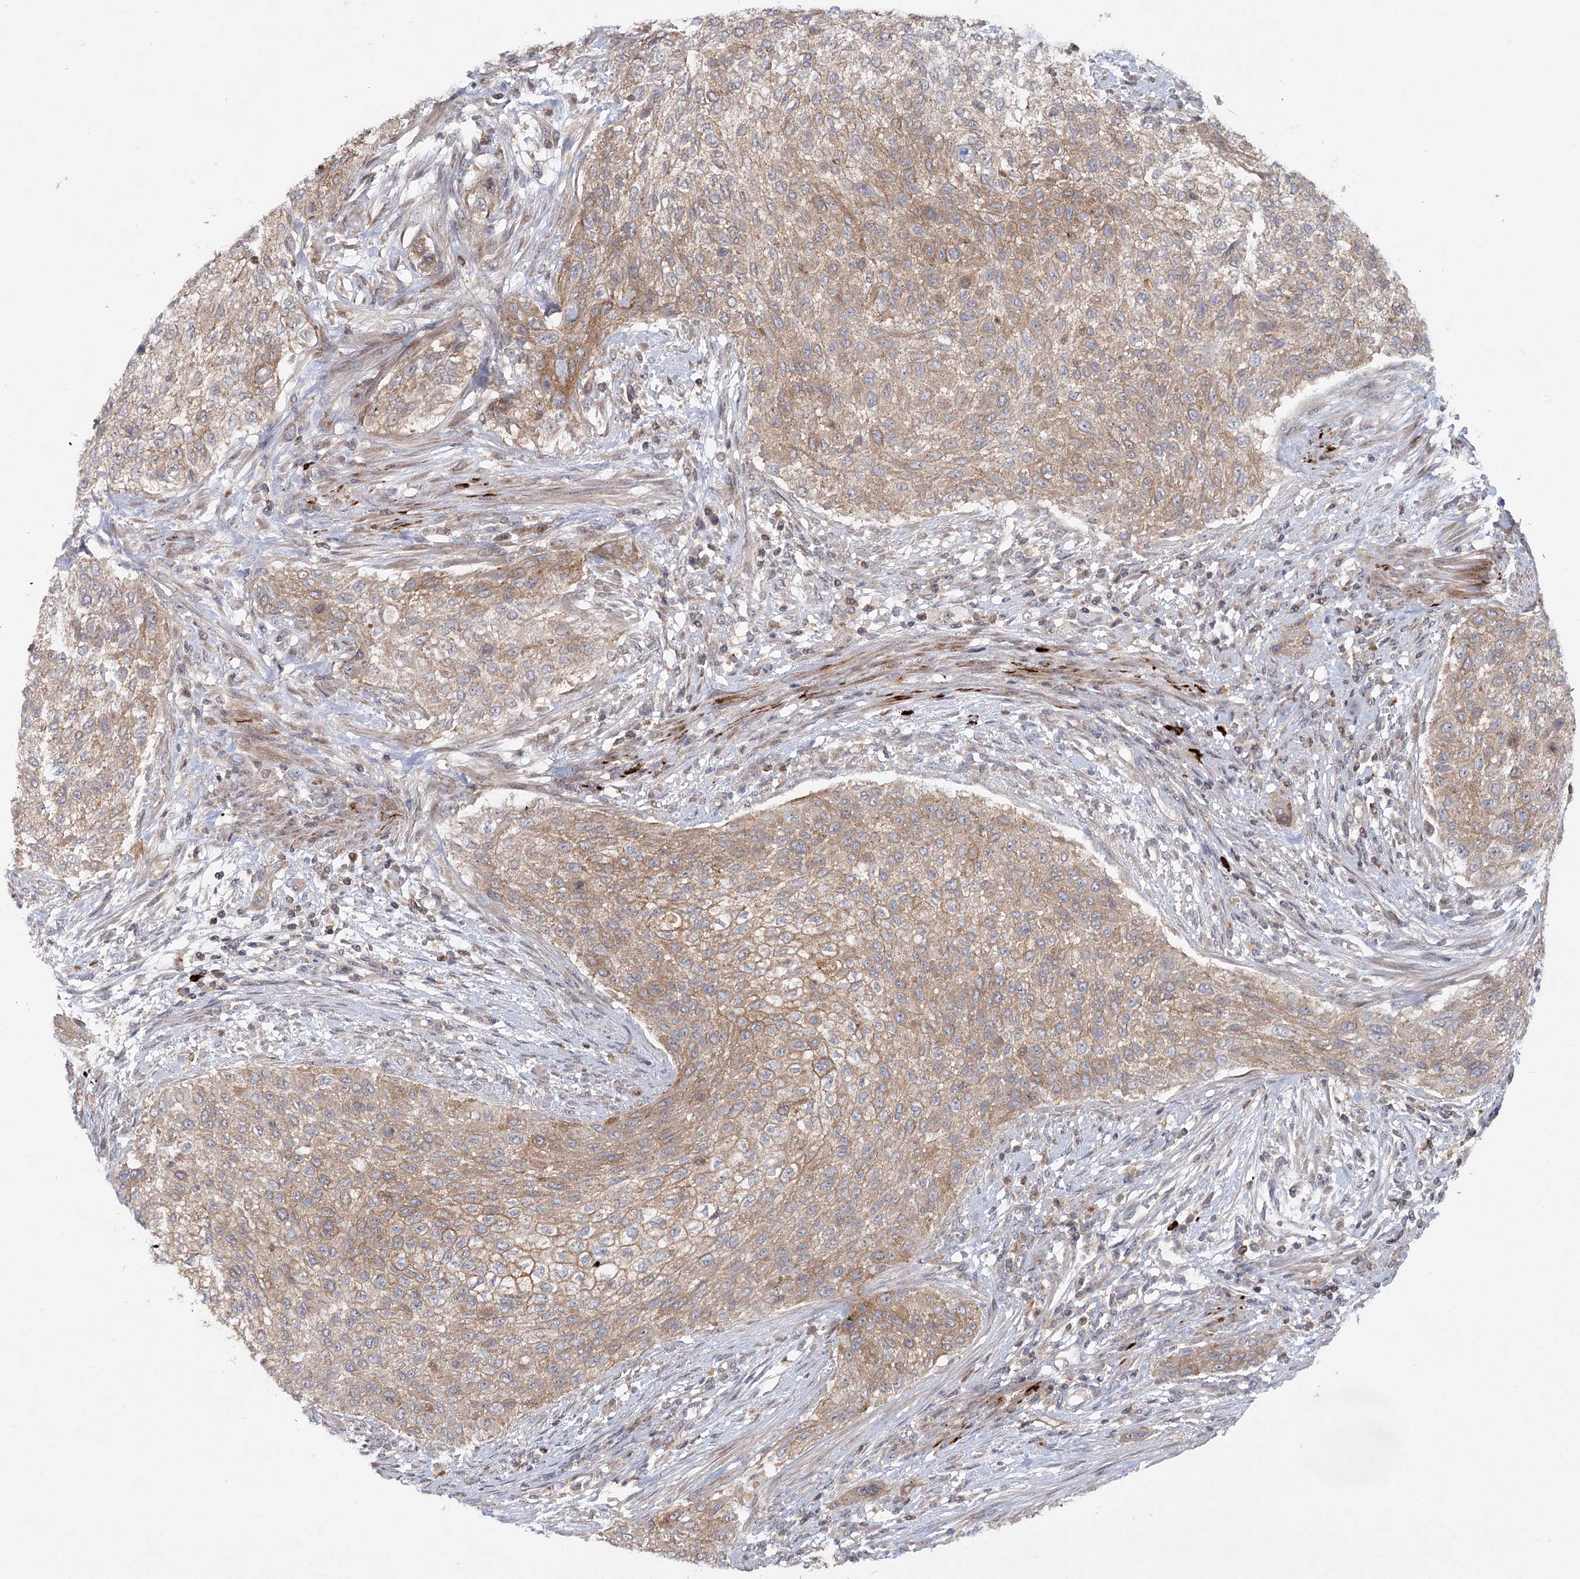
{"staining": {"intensity": "moderate", "quantity": ">75%", "location": "cytoplasmic/membranous"}, "tissue": "urothelial cancer", "cell_type": "Tumor cells", "image_type": "cancer", "snomed": [{"axis": "morphology", "description": "Urothelial carcinoma, High grade"}, {"axis": "topography", "description": "Urinary bladder"}], "caption": "Immunohistochemistry (IHC) photomicrograph of neoplastic tissue: high-grade urothelial carcinoma stained using immunohistochemistry shows medium levels of moderate protein expression localized specifically in the cytoplasmic/membranous of tumor cells, appearing as a cytoplasmic/membranous brown color.", "gene": "MAP3K13", "patient": {"sex": "male", "age": 35}}